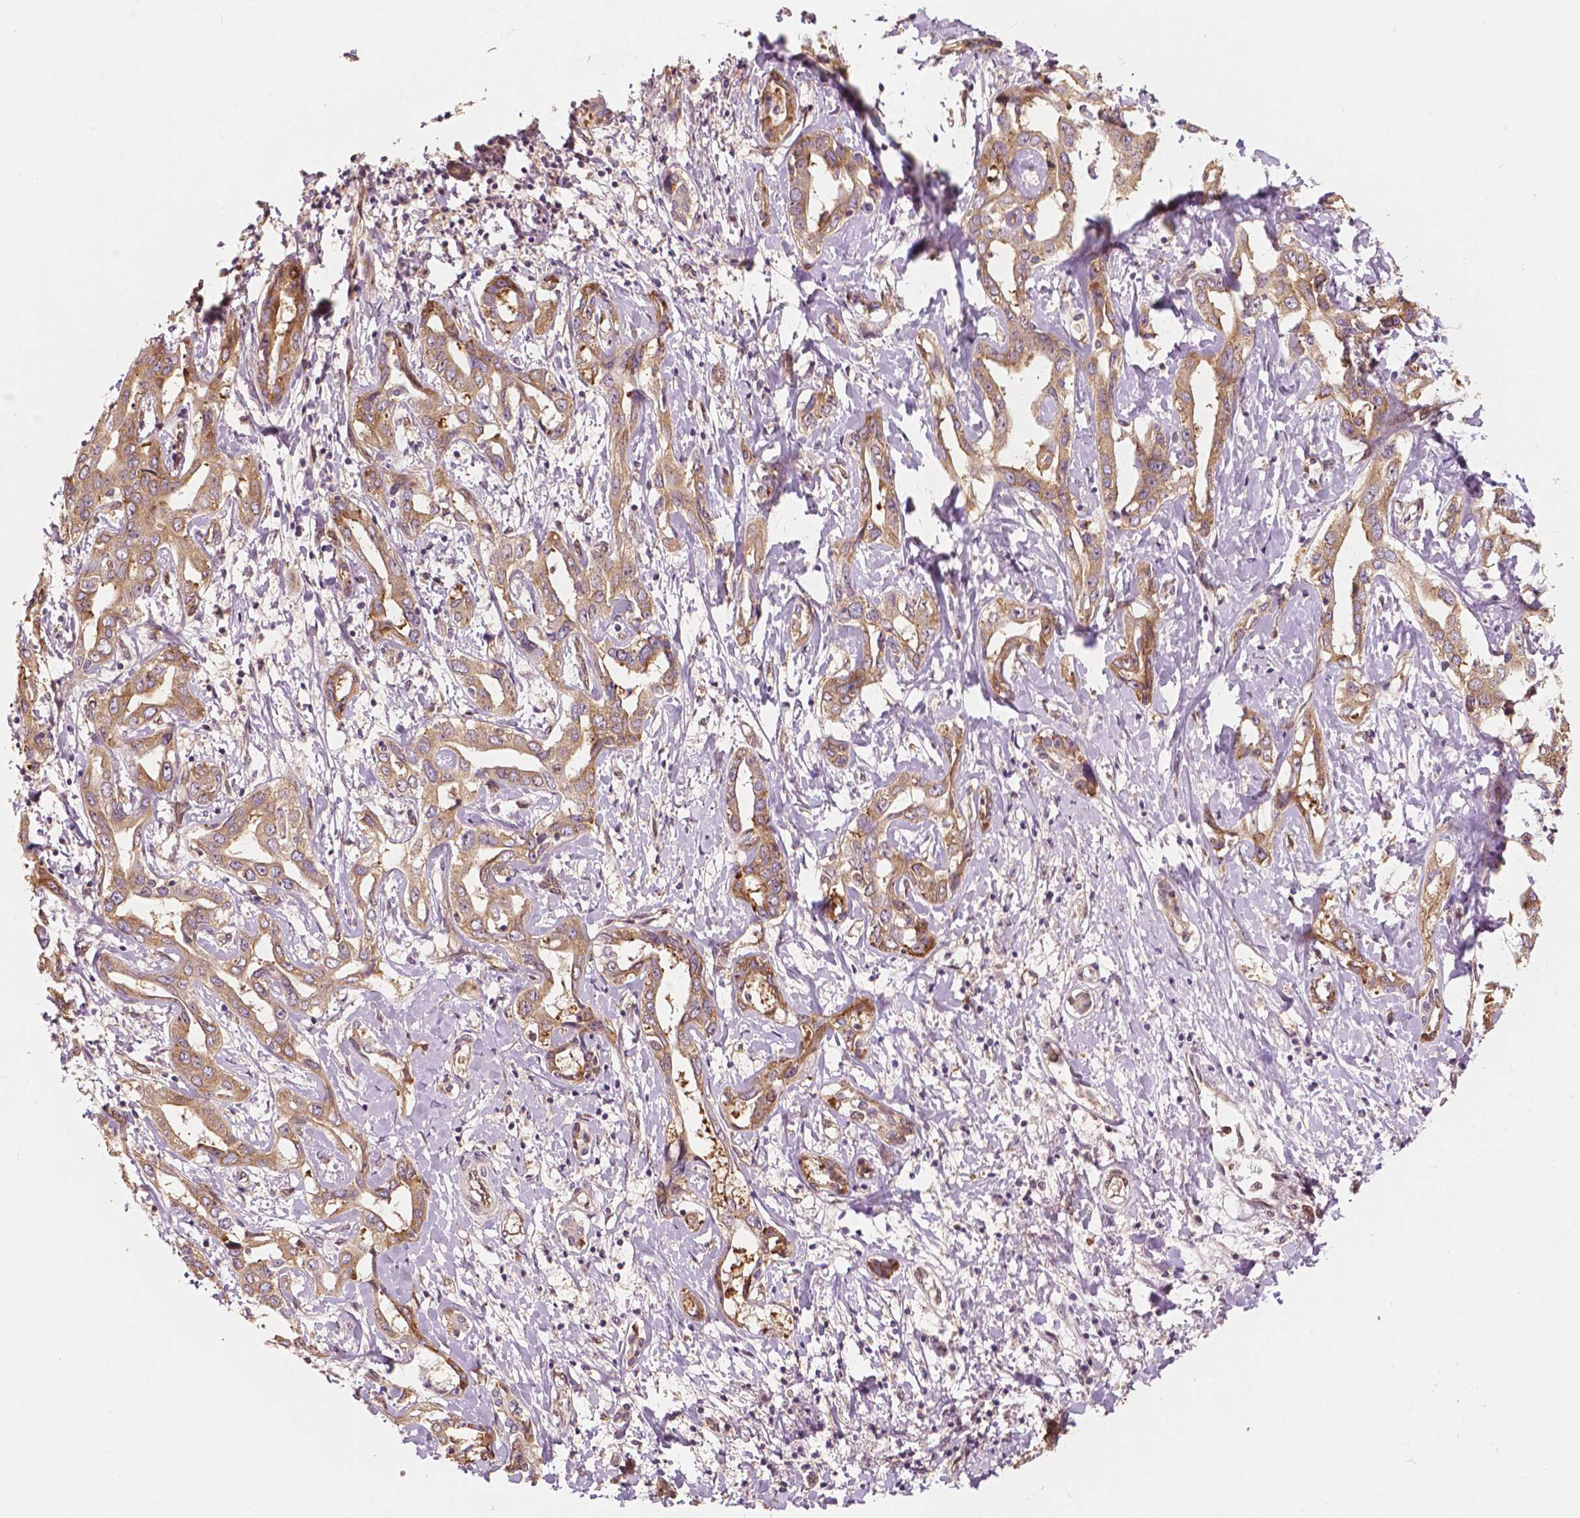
{"staining": {"intensity": "weak", "quantity": ">75%", "location": "cytoplasmic/membranous"}, "tissue": "liver cancer", "cell_type": "Tumor cells", "image_type": "cancer", "snomed": [{"axis": "morphology", "description": "Cholangiocarcinoma"}, {"axis": "topography", "description": "Liver"}], "caption": "Immunohistochemical staining of human liver cancer (cholangiocarcinoma) shows low levels of weak cytoplasmic/membranous protein positivity in about >75% of tumor cells. Nuclei are stained in blue.", "gene": "G3BP1", "patient": {"sex": "male", "age": 59}}